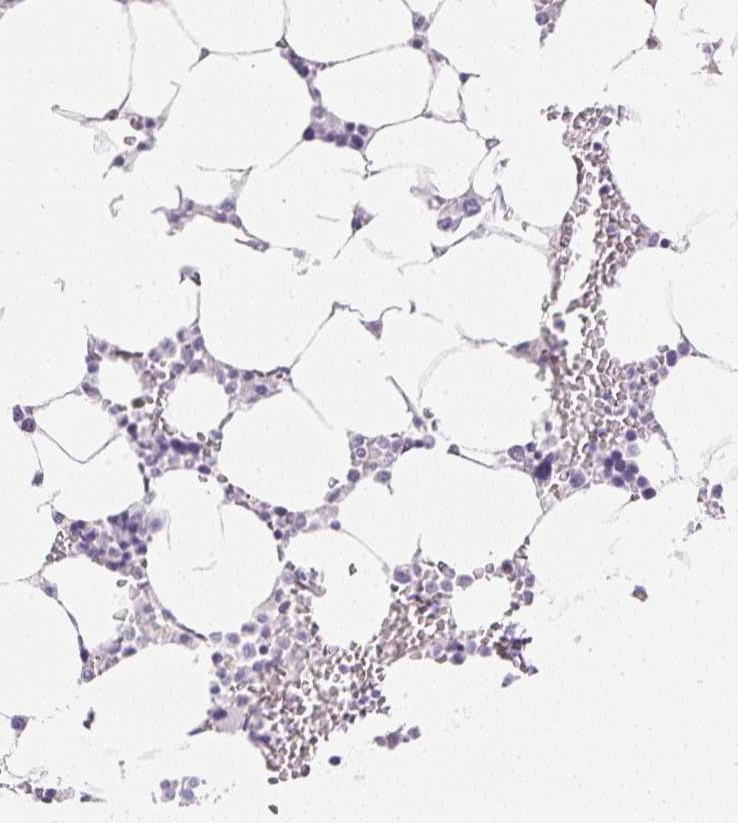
{"staining": {"intensity": "negative", "quantity": "none", "location": "none"}, "tissue": "bone marrow", "cell_type": "Hematopoietic cells", "image_type": "normal", "snomed": [{"axis": "morphology", "description": "Normal tissue, NOS"}, {"axis": "topography", "description": "Bone marrow"}], "caption": "Bone marrow stained for a protein using IHC demonstrates no expression hematopoietic cells.", "gene": "KCNE2", "patient": {"sex": "male", "age": 64}}